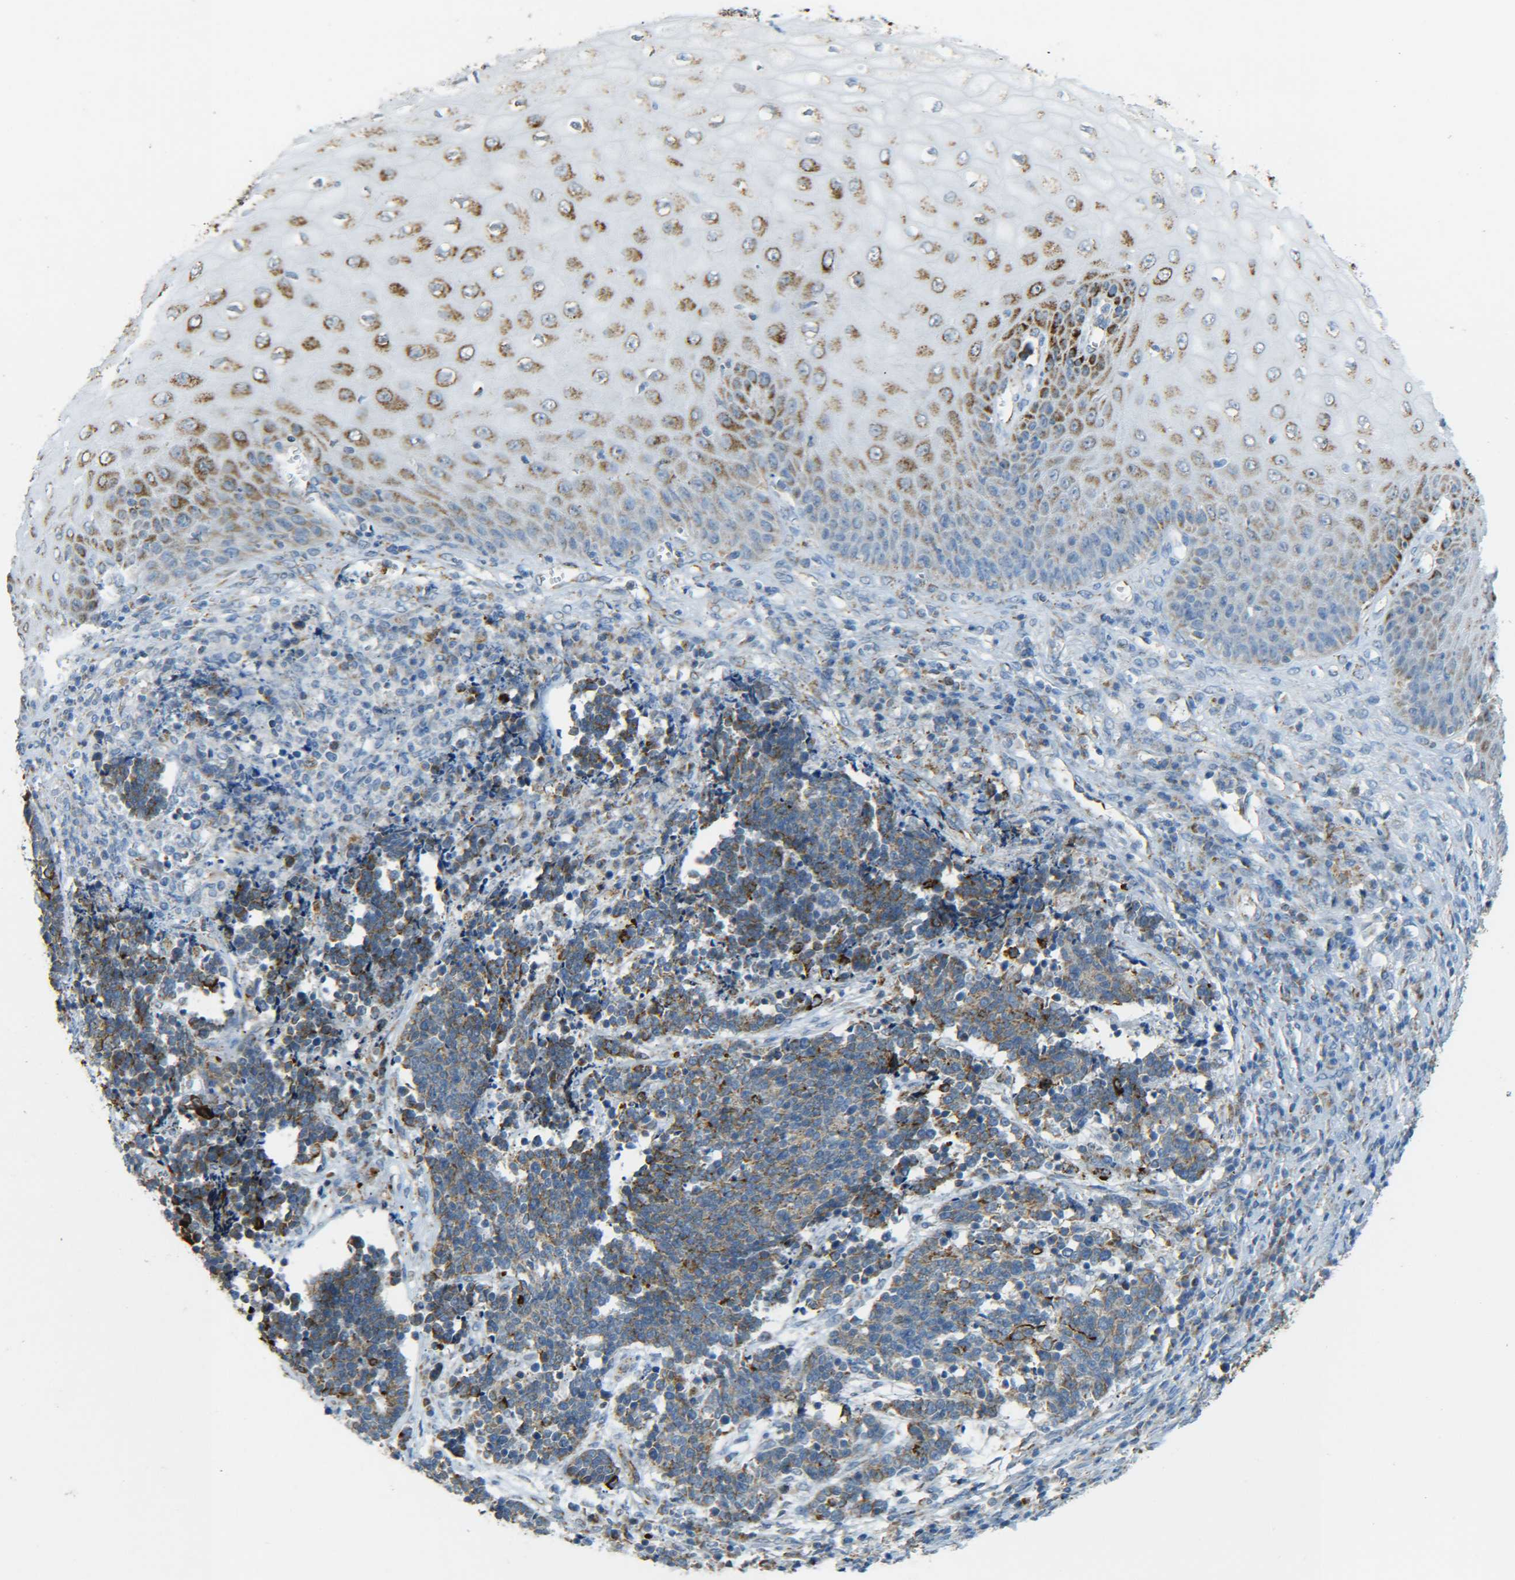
{"staining": {"intensity": "moderate", "quantity": ">75%", "location": "cytoplasmic/membranous"}, "tissue": "cervical cancer", "cell_type": "Tumor cells", "image_type": "cancer", "snomed": [{"axis": "morphology", "description": "Squamous cell carcinoma, NOS"}, {"axis": "topography", "description": "Cervix"}], "caption": "An image showing moderate cytoplasmic/membranous staining in about >75% of tumor cells in cervical cancer (squamous cell carcinoma), as visualized by brown immunohistochemical staining.", "gene": "CYB5R1", "patient": {"sex": "female", "age": 35}}